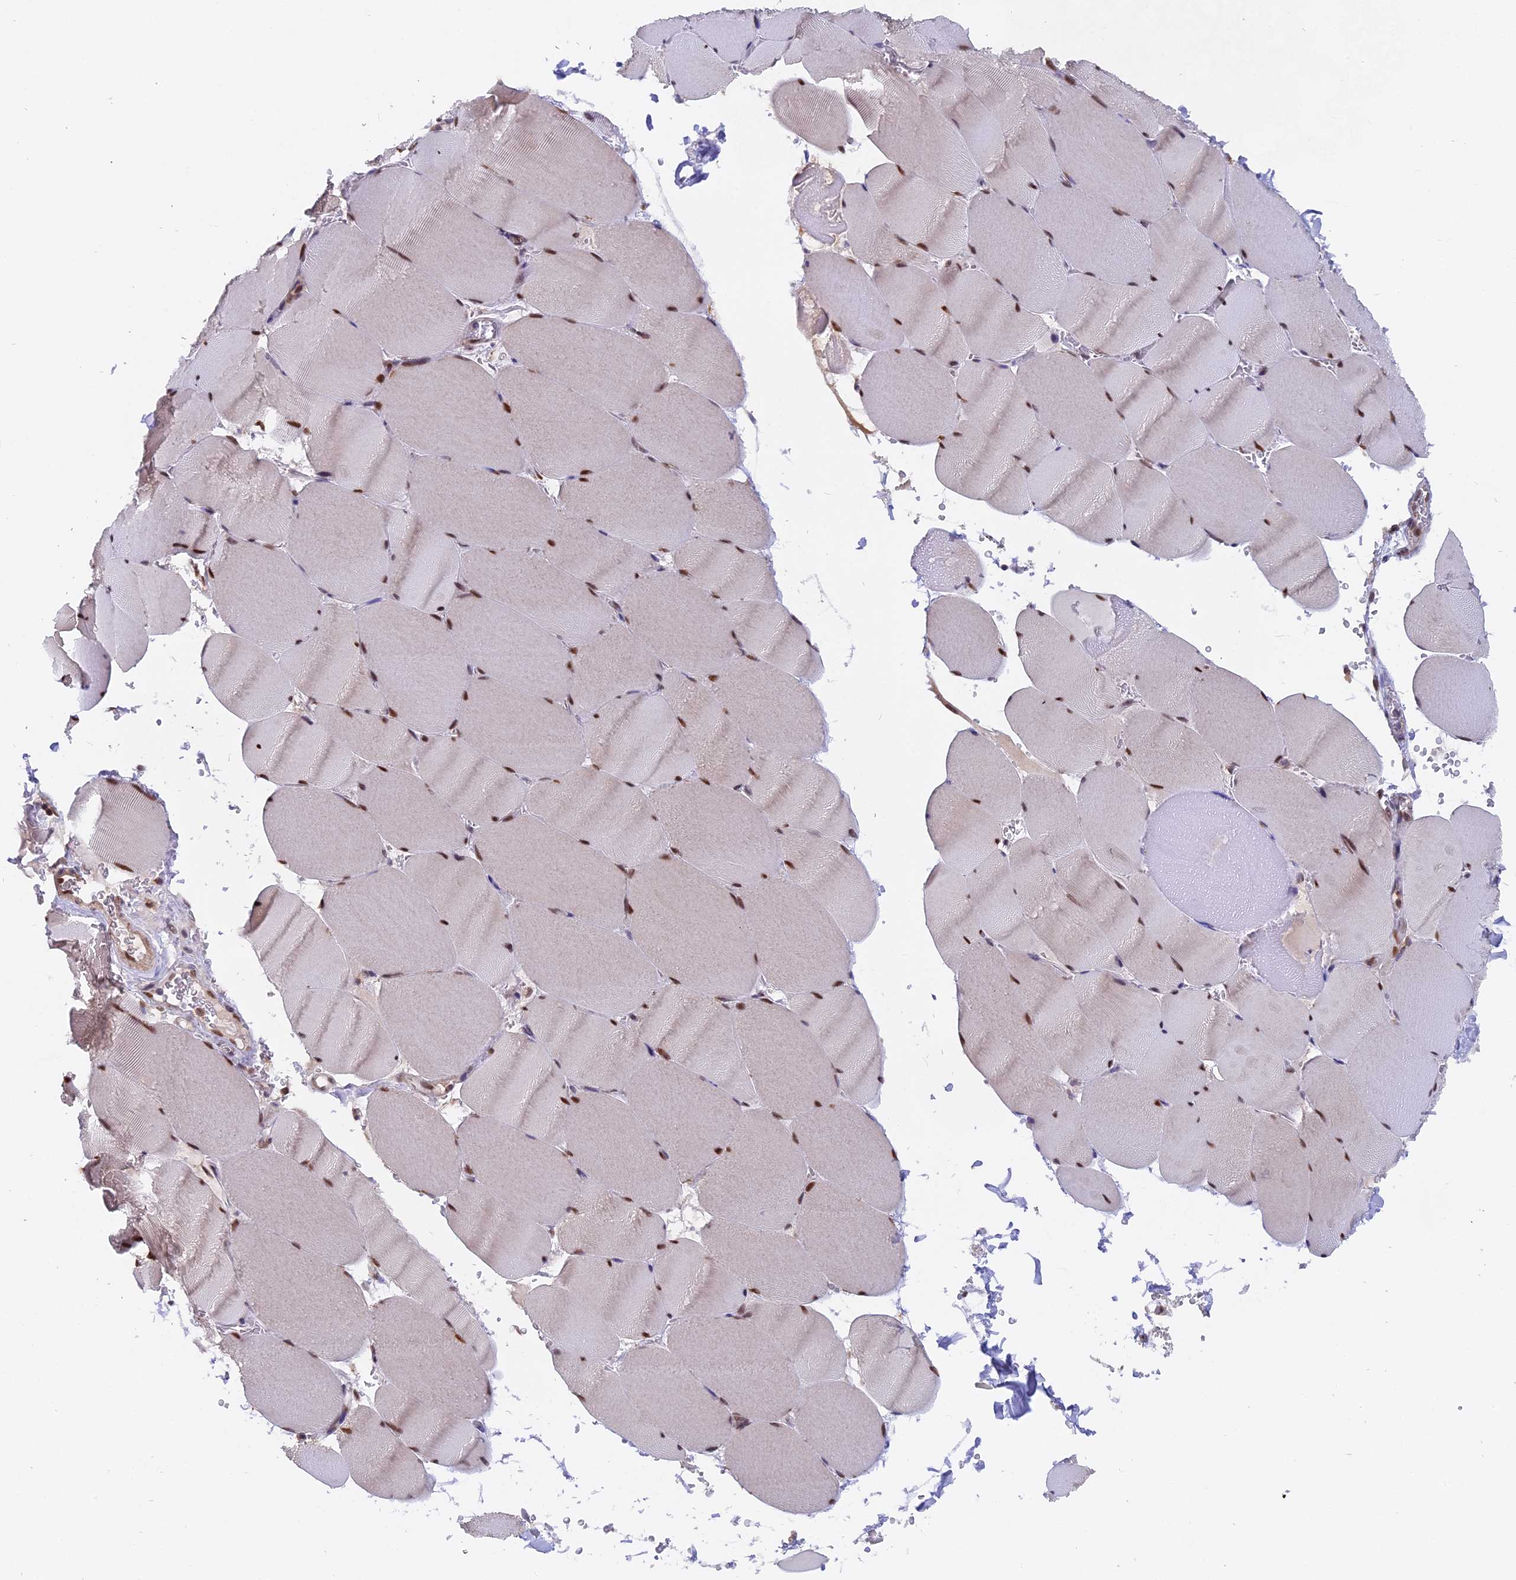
{"staining": {"intensity": "moderate", "quantity": ">75%", "location": "nuclear"}, "tissue": "skeletal muscle", "cell_type": "Myocytes", "image_type": "normal", "snomed": [{"axis": "morphology", "description": "Normal tissue, NOS"}, {"axis": "topography", "description": "Skeletal muscle"}, {"axis": "topography", "description": "Head-Neck"}], "caption": "Immunohistochemical staining of normal skeletal muscle demonstrates medium levels of moderate nuclear expression in about >75% of myocytes. Nuclei are stained in blue.", "gene": "FAM118B", "patient": {"sex": "male", "age": 66}}